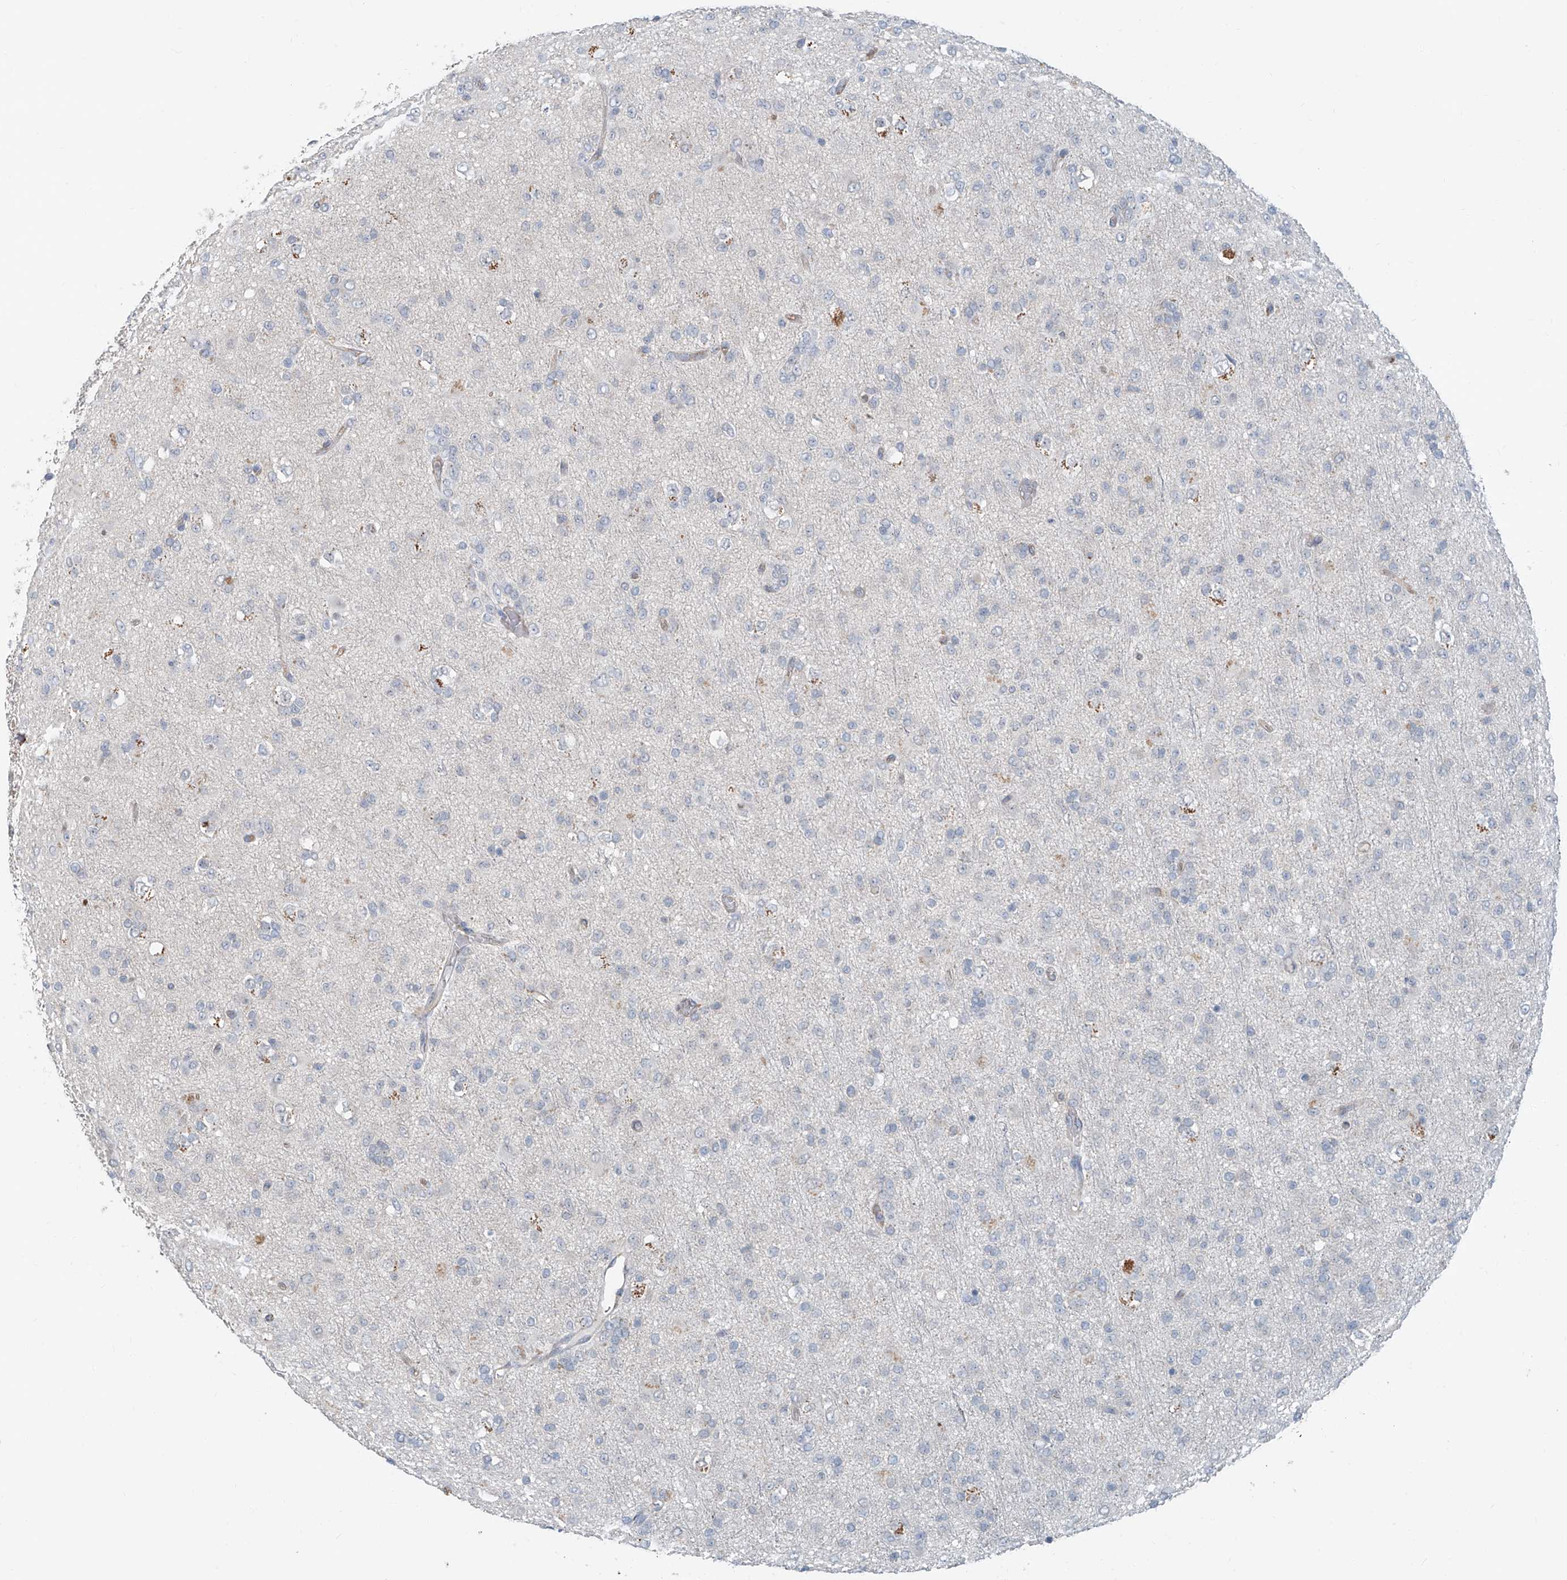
{"staining": {"intensity": "negative", "quantity": "none", "location": "none"}, "tissue": "glioma", "cell_type": "Tumor cells", "image_type": "cancer", "snomed": [{"axis": "morphology", "description": "Glioma, malignant, Low grade"}, {"axis": "topography", "description": "Brain"}], "caption": "Histopathology image shows no protein positivity in tumor cells of glioma tissue.", "gene": "KCNK10", "patient": {"sex": "male", "age": 65}}